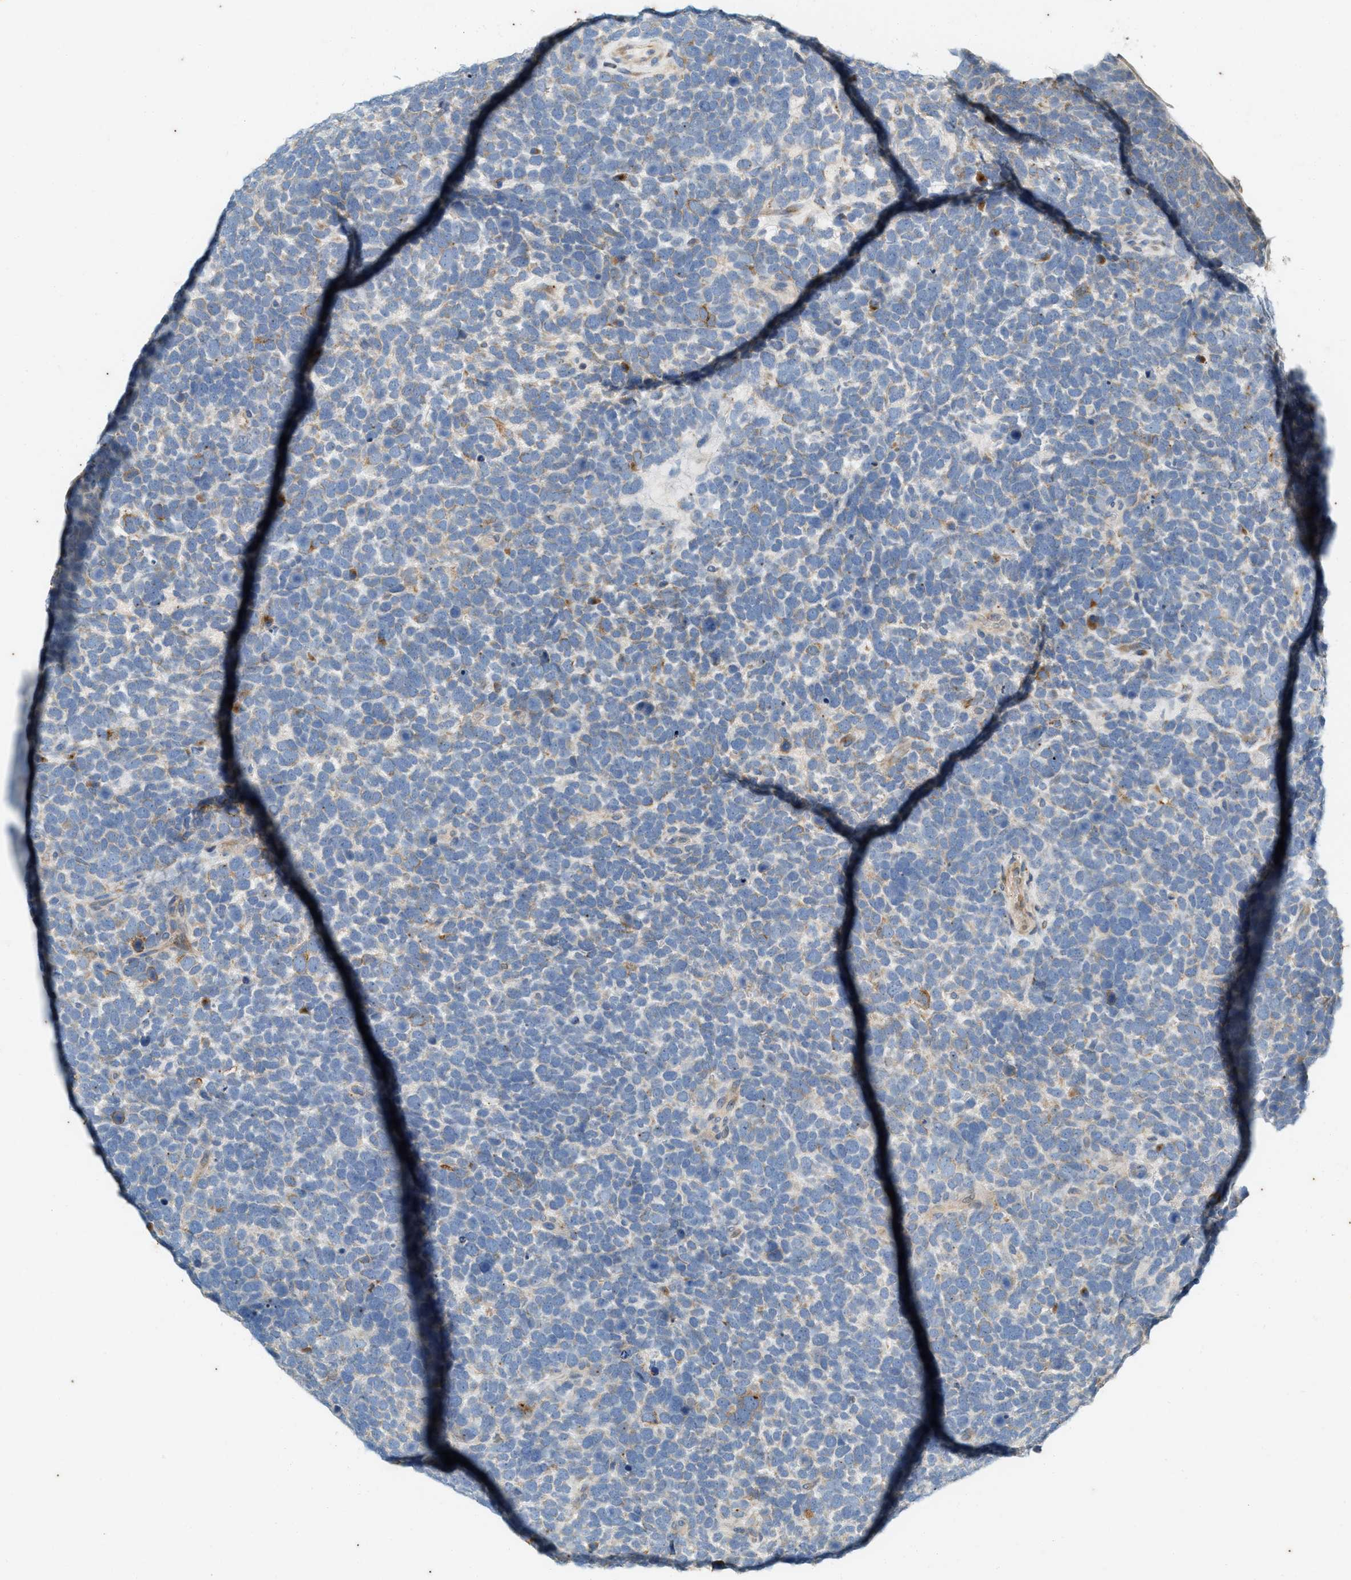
{"staining": {"intensity": "moderate", "quantity": "<25%", "location": "cytoplasmic/membranous"}, "tissue": "urothelial cancer", "cell_type": "Tumor cells", "image_type": "cancer", "snomed": [{"axis": "morphology", "description": "Urothelial carcinoma, High grade"}, {"axis": "topography", "description": "Urinary bladder"}], "caption": "The micrograph shows staining of high-grade urothelial carcinoma, revealing moderate cytoplasmic/membranous protein staining (brown color) within tumor cells. (DAB = brown stain, brightfield microscopy at high magnification).", "gene": "CHPF2", "patient": {"sex": "female", "age": 82}}